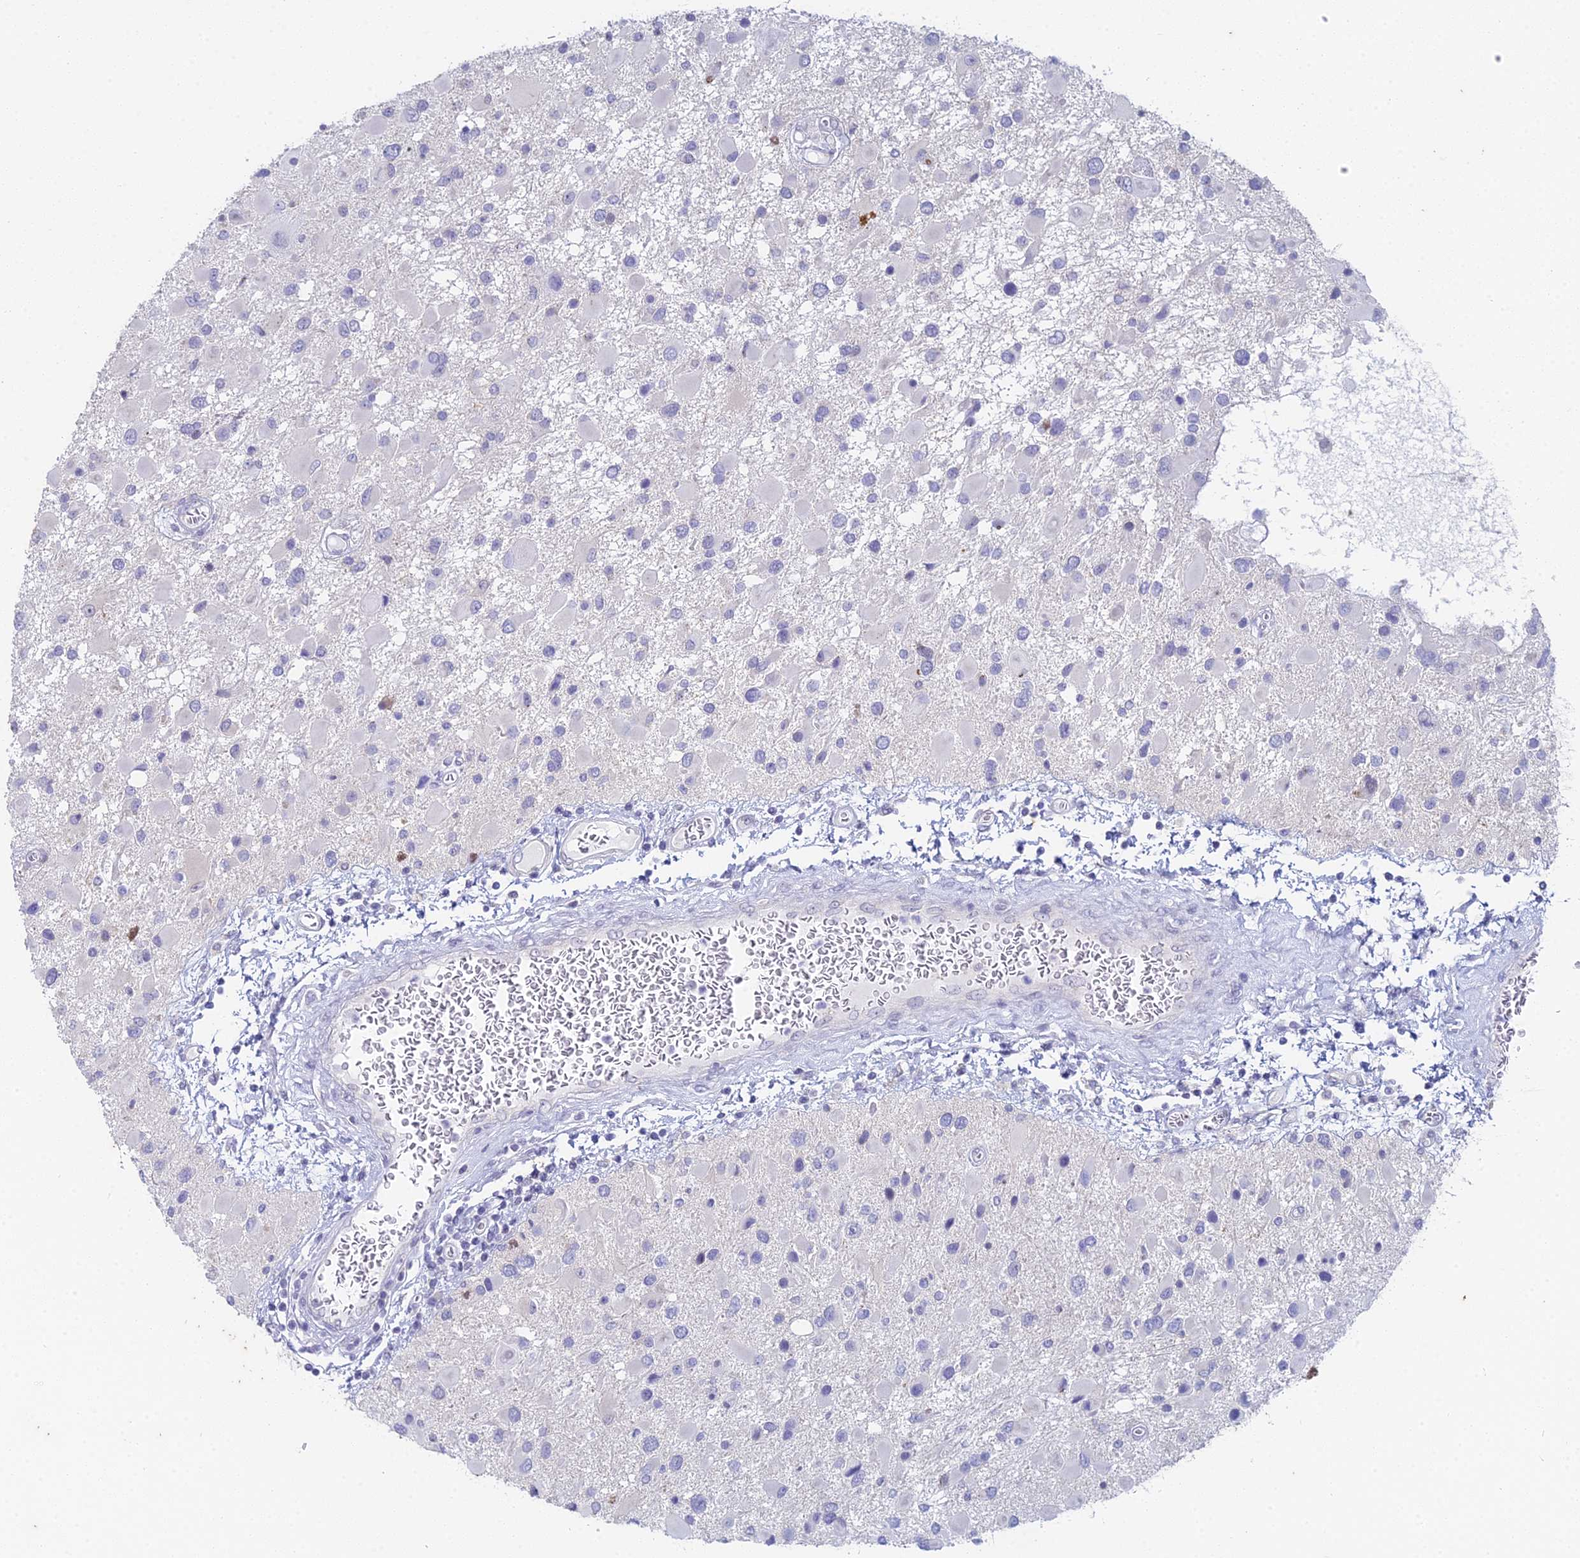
{"staining": {"intensity": "negative", "quantity": "none", "location": "none"}, "tissue": "glioma", "cell_type": "Tumor cells", "image_type": "cancer", "snomed": [{"axis": "morphology", "description": "Glioma, malignant, High grade"}, {"axis": "topography", "description": "Brain"}], "caption": "Immunohistochemistry (IHC) micrograph of glioma stained for a protein (brown), which displays no expression in tumor cells.", "gene": "EEF2KMT", "patient": {"sex": "male", "age": 53}}